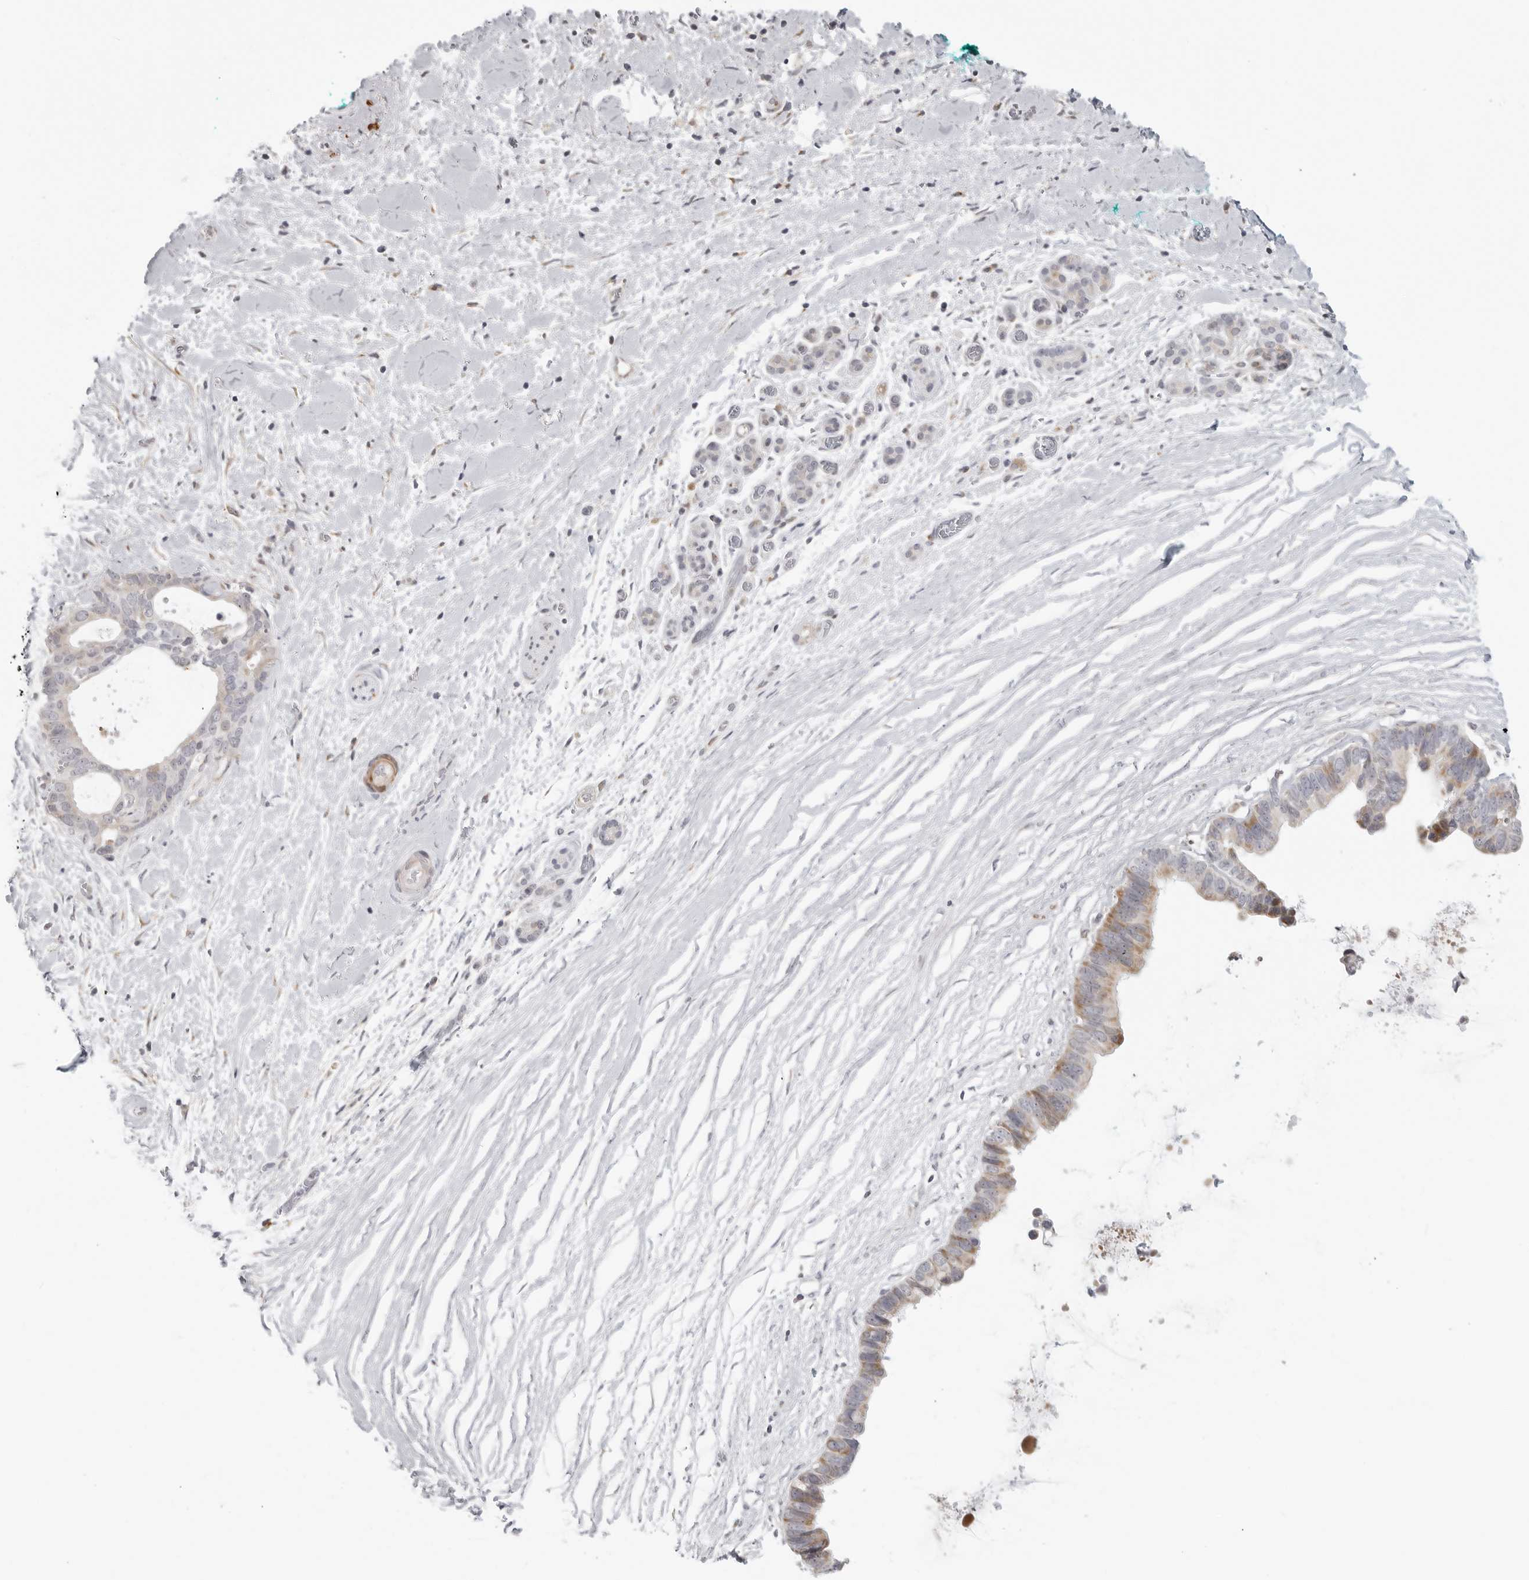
{"staining": {"intensity": "moderate", "quantity": "<25%", "location": "cytoplasmic/membranous"}, "tissue": "pancreatic cancer", "cell_type": "Tumor cells", "image_type": "cancer", "snomed": [{"axis": "morphology", "description": "Adenocarcinoma, NOS"}, {"axis": "topography", "description": "Pancreas"}], "caption": "Pancreatic adenocarcinoma stained with a brown dye demonstrates moderate cytoplasmic/membranous positive expression in about <25% of tumor cells.", "gene": "MAP7D1", "patient": {"sex": "female", "age": 72}}